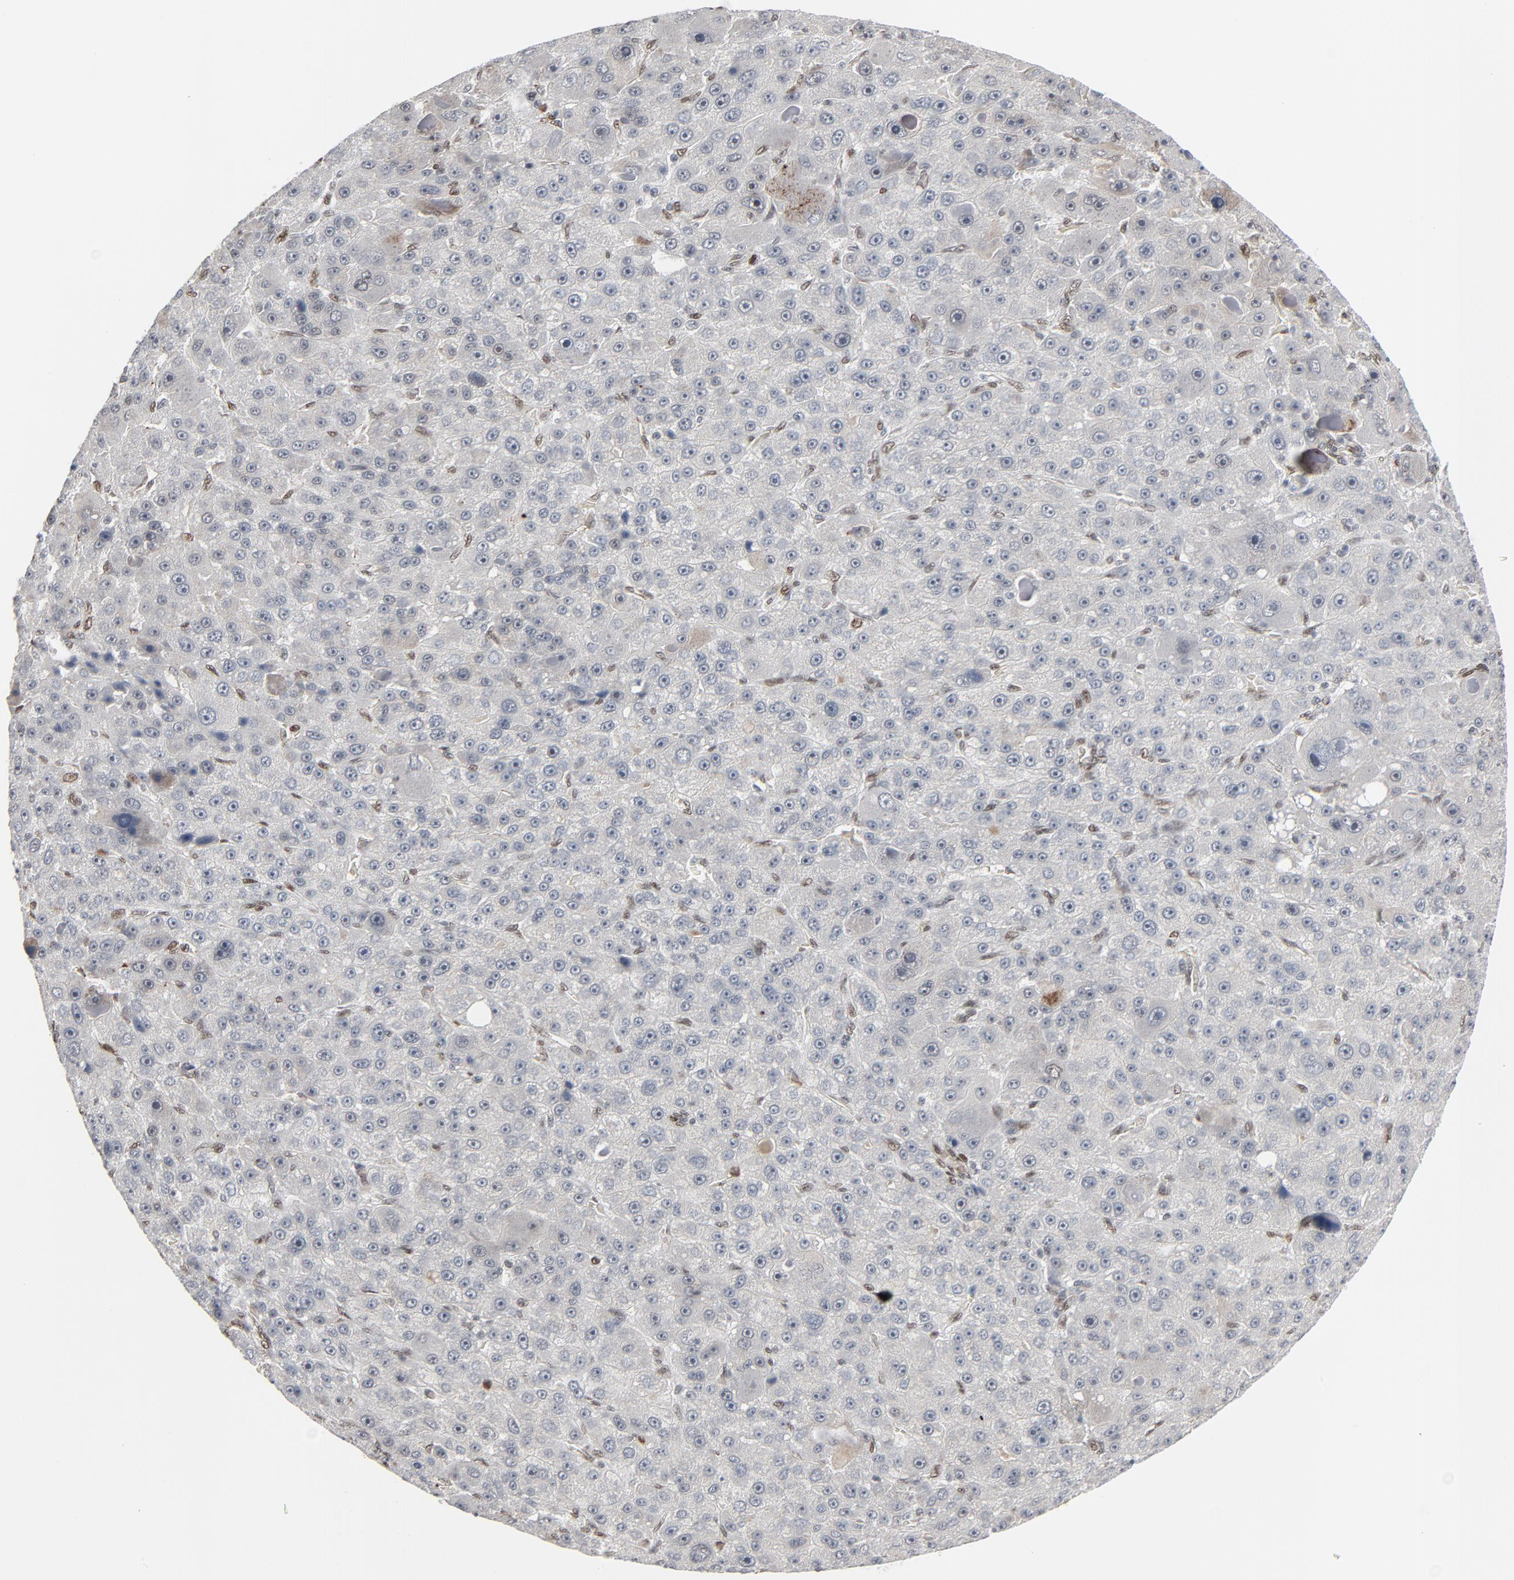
{"staining": {"intensity": "negative", "quantity": "none", "location": "none"}, "tissue": "liver cancer", "cell_type": "Tumor cells", "image_type": "cancer", "snomed": [{"axis": "morphology", "description": "Carcinoma, Hepatocellular, NOS"}, {"axis": "topography", "description": "Liver"}], "caption": "Immunohistochemical staining of human liver hepatocellular carcinoma shows no significant staining in tumor cells. (Brightfield microscopy of DAB (3,3'-diaminobenzidine) IHC at high magnification).", "gene": "CUX1", "patient": {"sex": "male", "age": 76}}